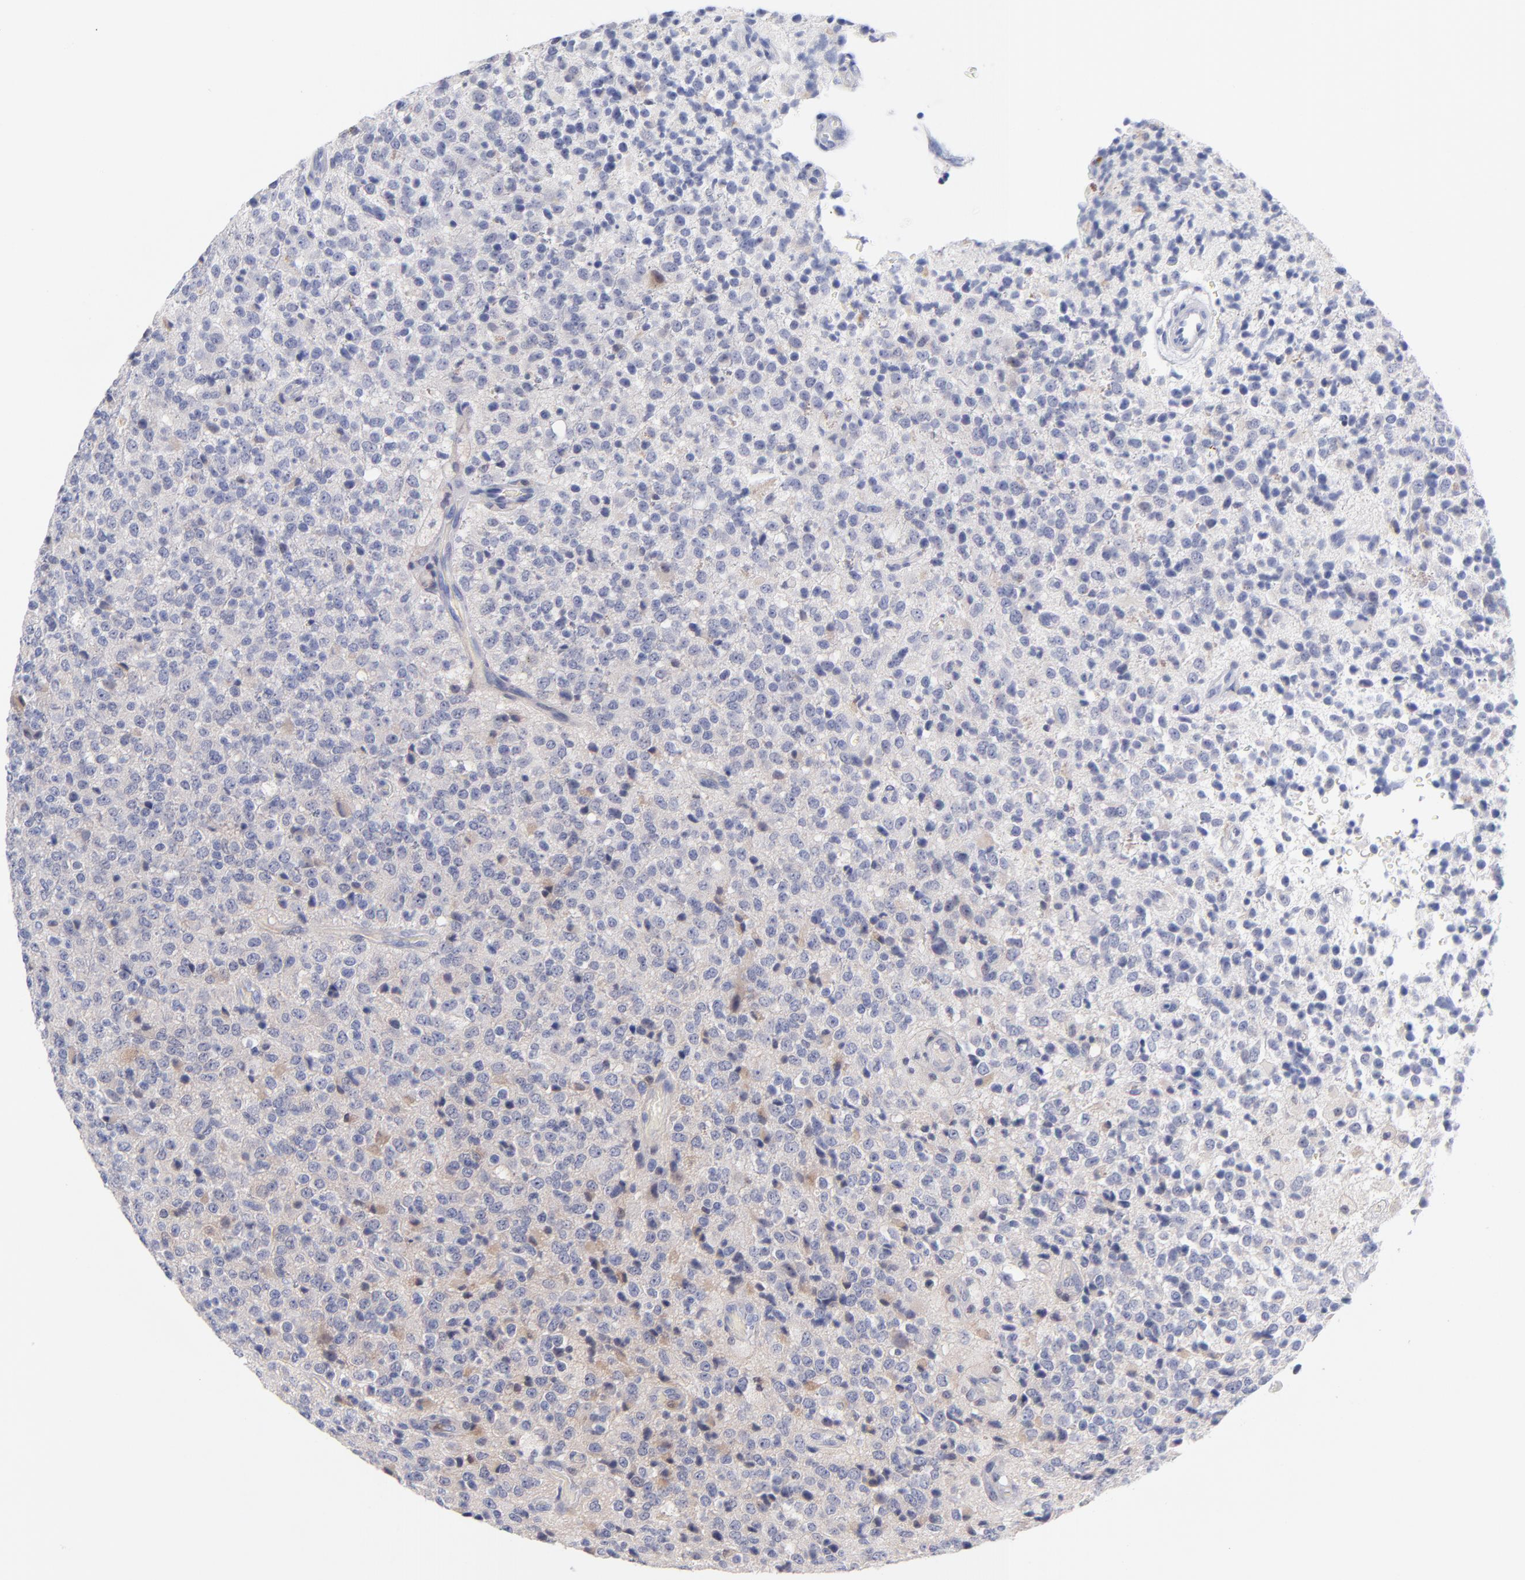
{"staining": {"intensity": "weak", "quantity": "<25%", "location": "cytoplasmic/membranous"}, "tissue": "glioma", "cell_type": "Tumor cells", "image_type": "cancer", "snomed": [{"axis": "morphology", "description": "Glioma, malignant, High grade"}, {"axis": "topography", "description": "pancreas cauda"}], "caption": "Human glioma stained for a protein using IHC shows no positivity in tumor cells.", "gene": "BID", "patient": {"sex": "male", "age": 60}}